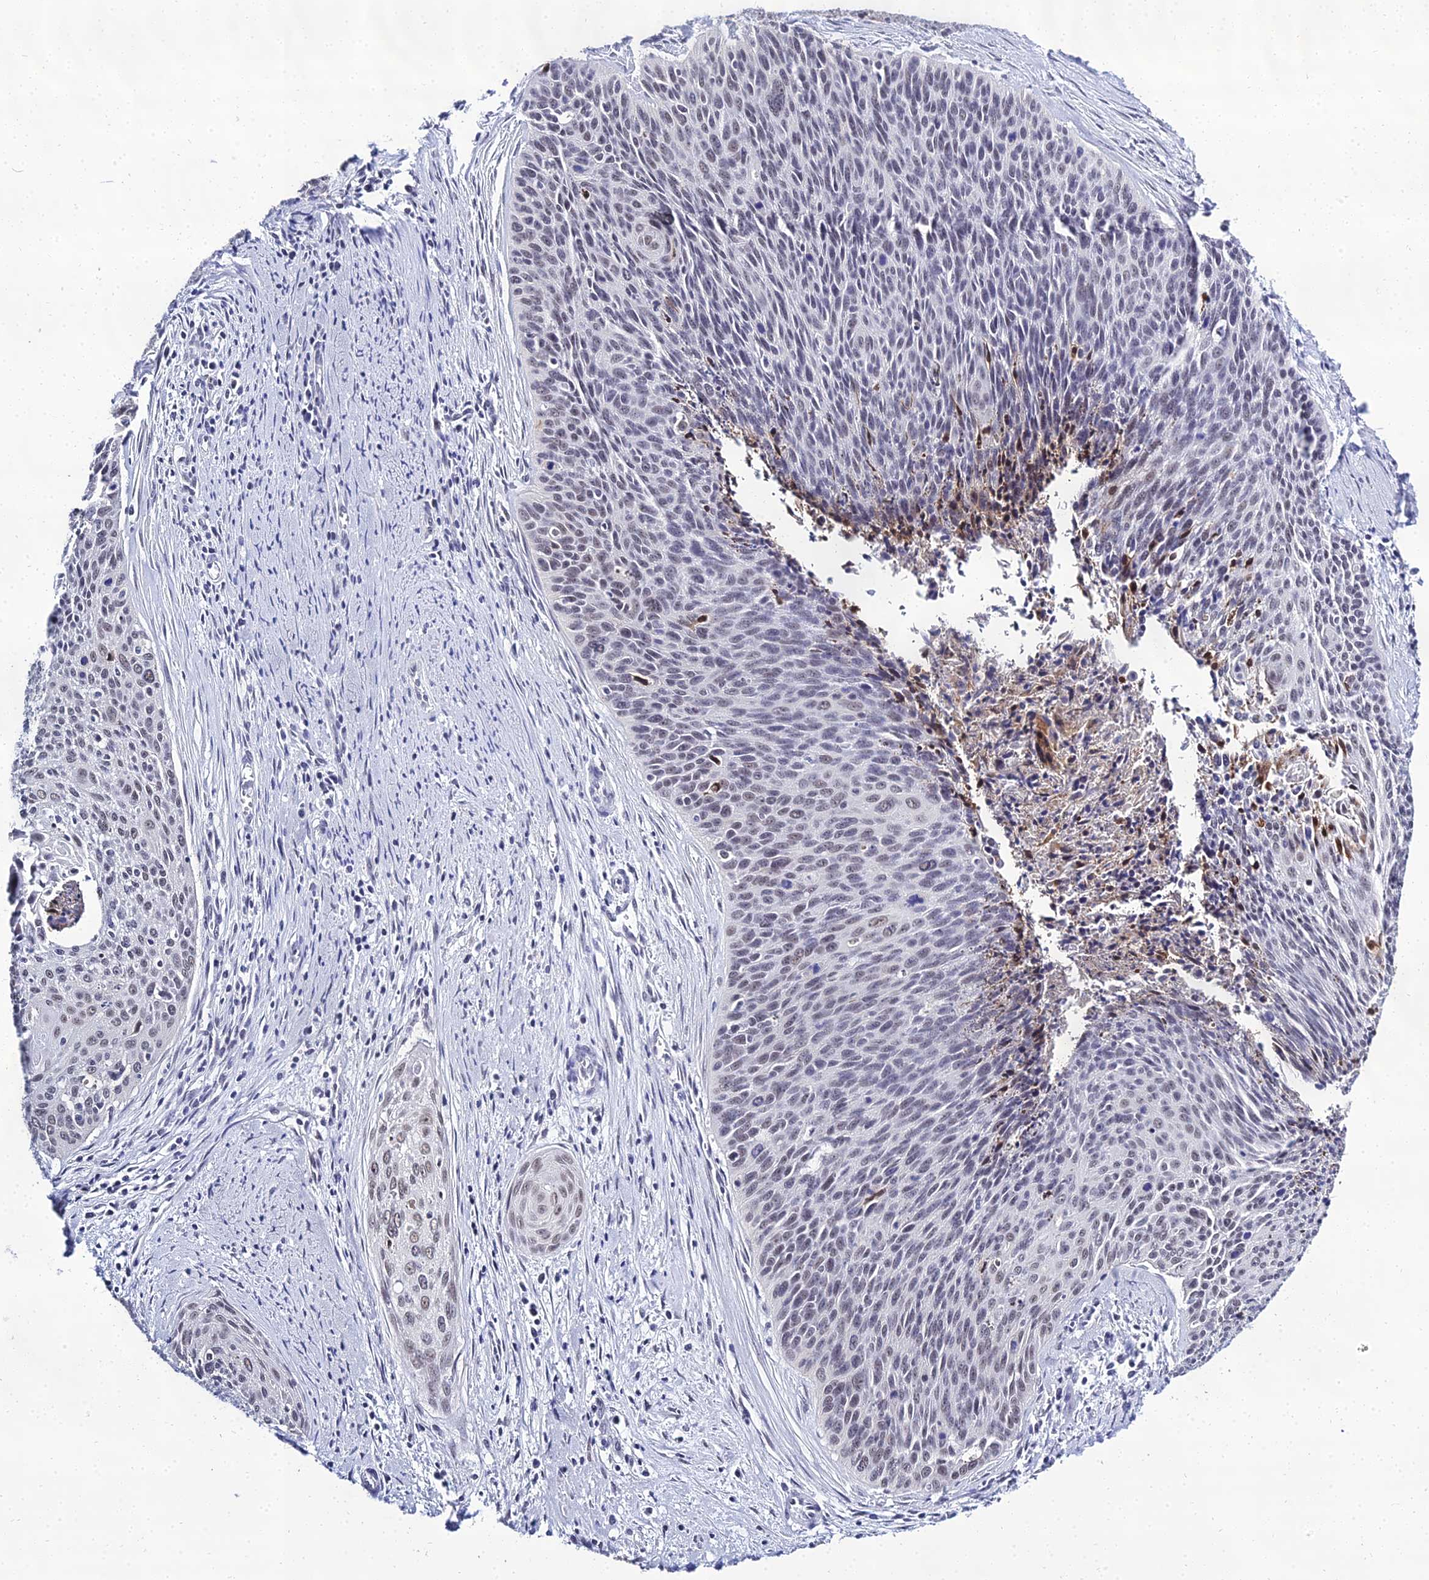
{"staining": {"intensity": "weak", "quantity": "25%-75%", "location": "nuclear"}, "tissue": "cervical cancer", "cell_type": "Tumor cells", "image_type": "cancer", "snomed": [{"axis": "morphology", "description": "Squamous cell carcinoma, NOS"}, {"axis": "topography", "description": "Cervix"}], "caption": "A high-resolution photomicrograph shows immunohistochemistry (IHC) staining of squamous cell carcinoma (cervical), which displays weak nuclear expression in about 25%-75% of tumor cells.", "gene": "PPP4R2", "patient": {"sex": "female", "age": 55}}